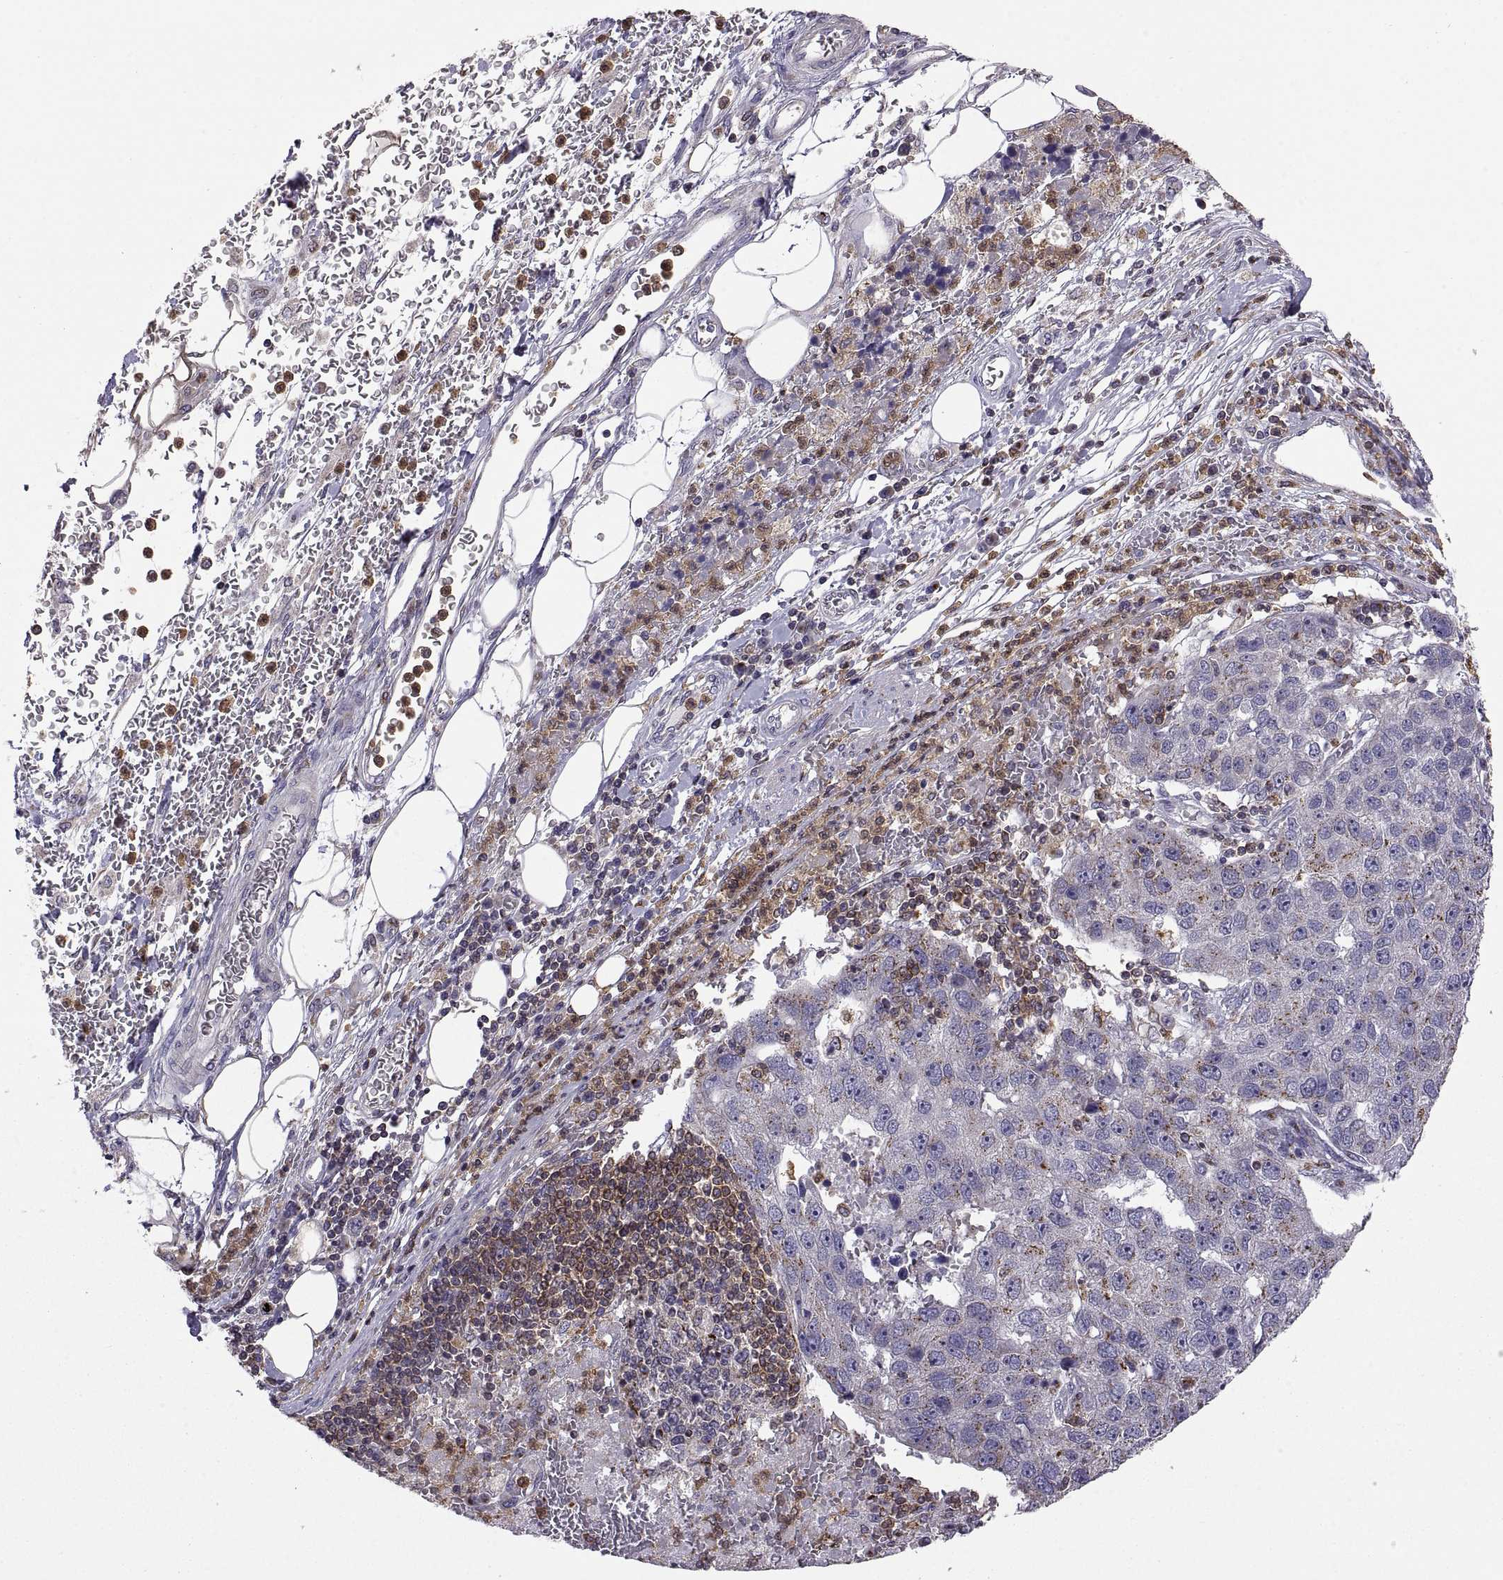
{"staining": {"intensity": "weak", "quantity": "<25%", "location": "cytoplasmic/membranous"}, "tissue": "pancreatic cancer", "cell_type": "Tumor cells", "image_type": "cancer", "snomed": [{"axis": "morphology", "description": "Adenocarcinoma, NOS"}, {"axis": "topography", "description": "Pancreas"}], "caption": "The micrograph demonstrates no significant staining in tumor cells of pancreatic cancer (adenocarcinoma).", "gene": "ACAP1", "patient": {"sex": "female", "age": 61}}